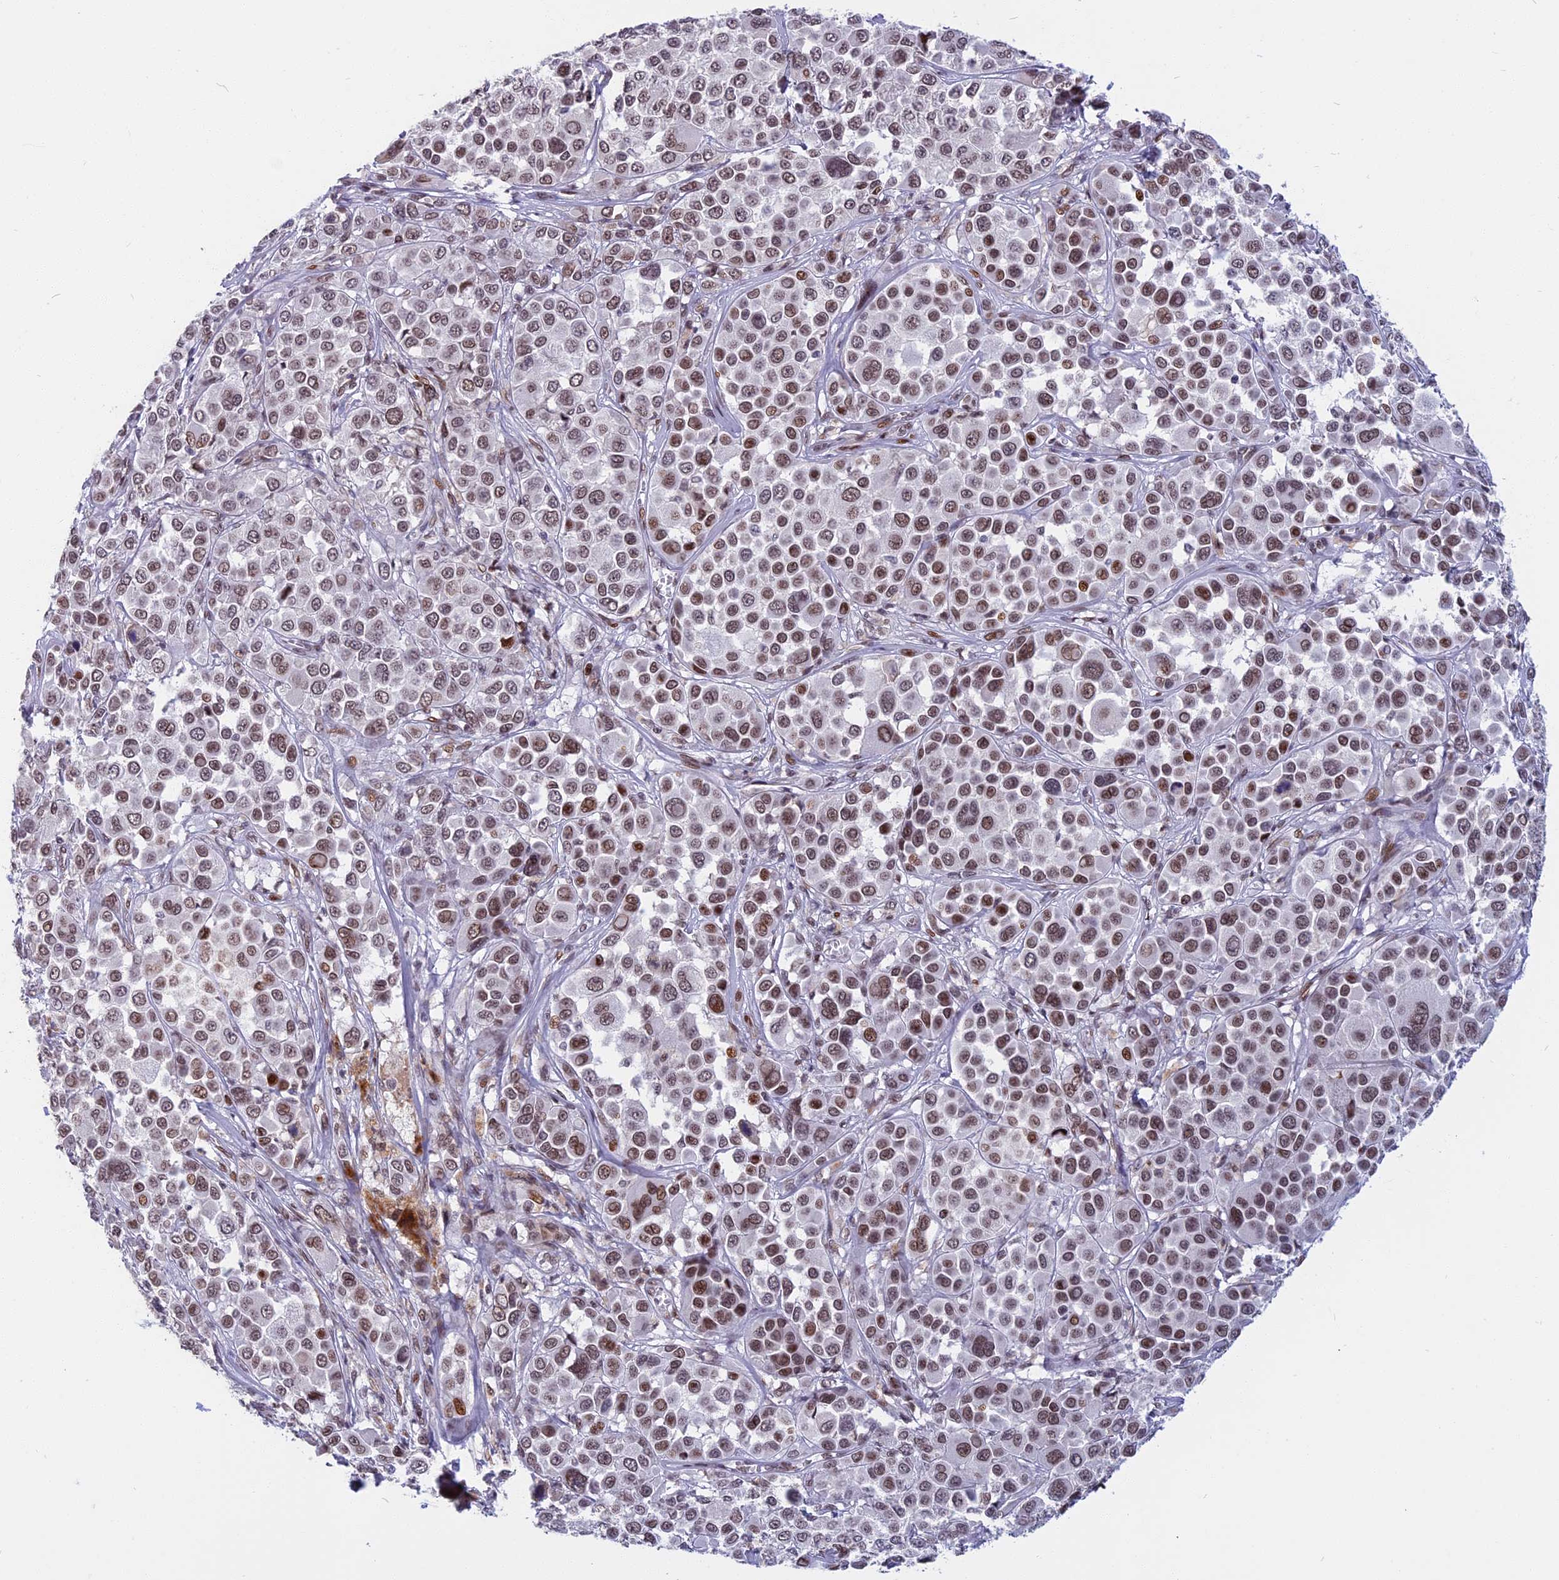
{"staining": {"intensity": "moderate", "quantity": ">75%", "location": "nuclear"}, "tissue": "melanoma", "cell_type": "Tumor cells", "image_type": "cancer", "snomed": [{"axis": "morphology", "description": "Malignant melanoma, NOS"}, {"axis": "topography", "description": "Skin of trunk"}], "caption": "High-power microscopy captured an IHC image of melanoma, revealing moderate nuclear staining in approximately >75% of tumor cells.", "gene": "CDC7", "patient": {"sex": "male", "age": 71}}